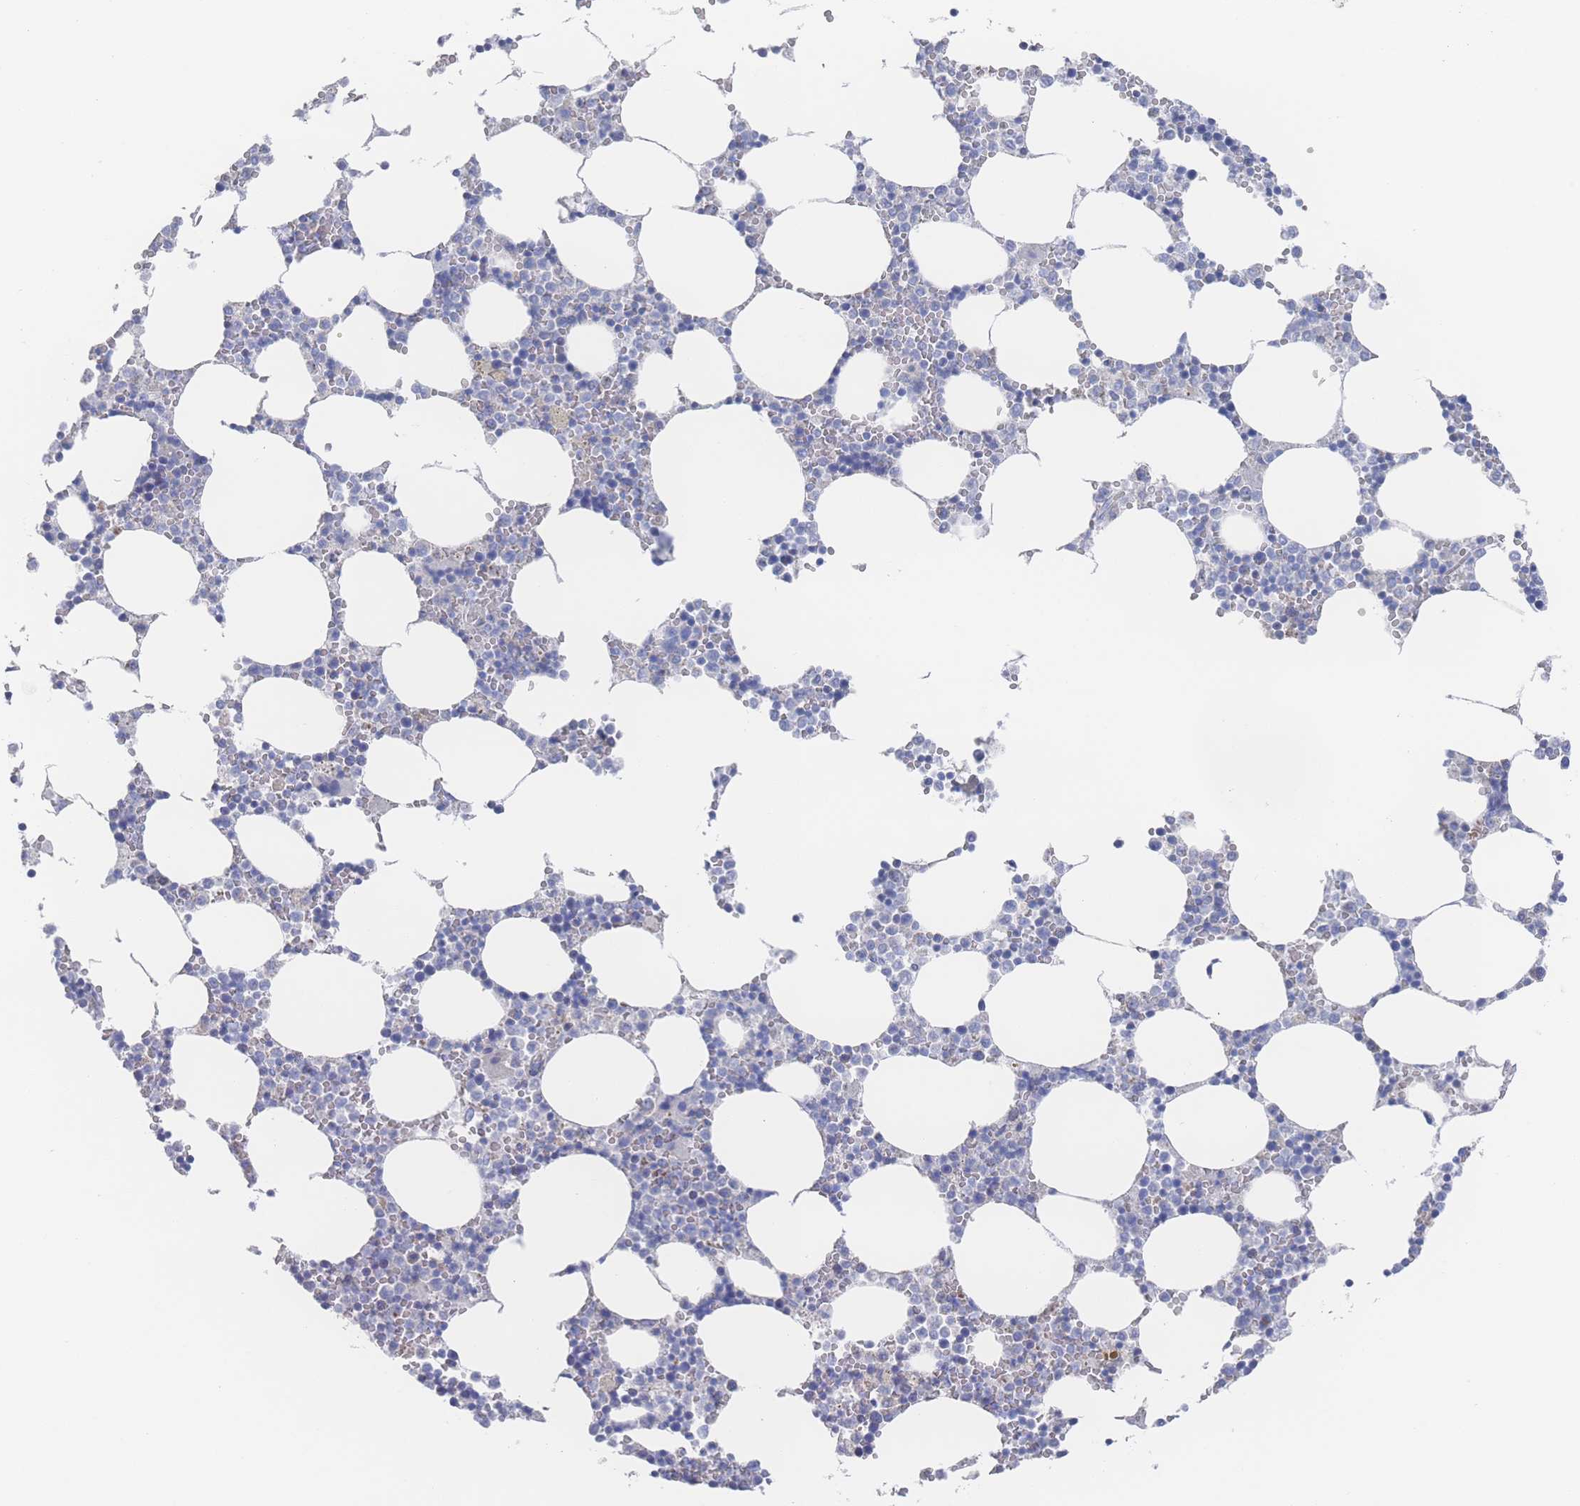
{"staining": {"intensity": "negative", "quantity": "none", "location": "none"}, "tissue": "bone marrow", "cell_type": "Hematopoietic cells", "image_type": "normal", "snomed": [{"axis": "morphology", "description": "Normal tissue, NOS"}, {"axis": "topography", "description": "Bone marrow"}], "caption": "Immunohistochemical staining of normal human bone marrow reveals no significant staining in hematopoietic cells.", "gene": "SNPH", "patient": {"sex": "female", "age": 64}}